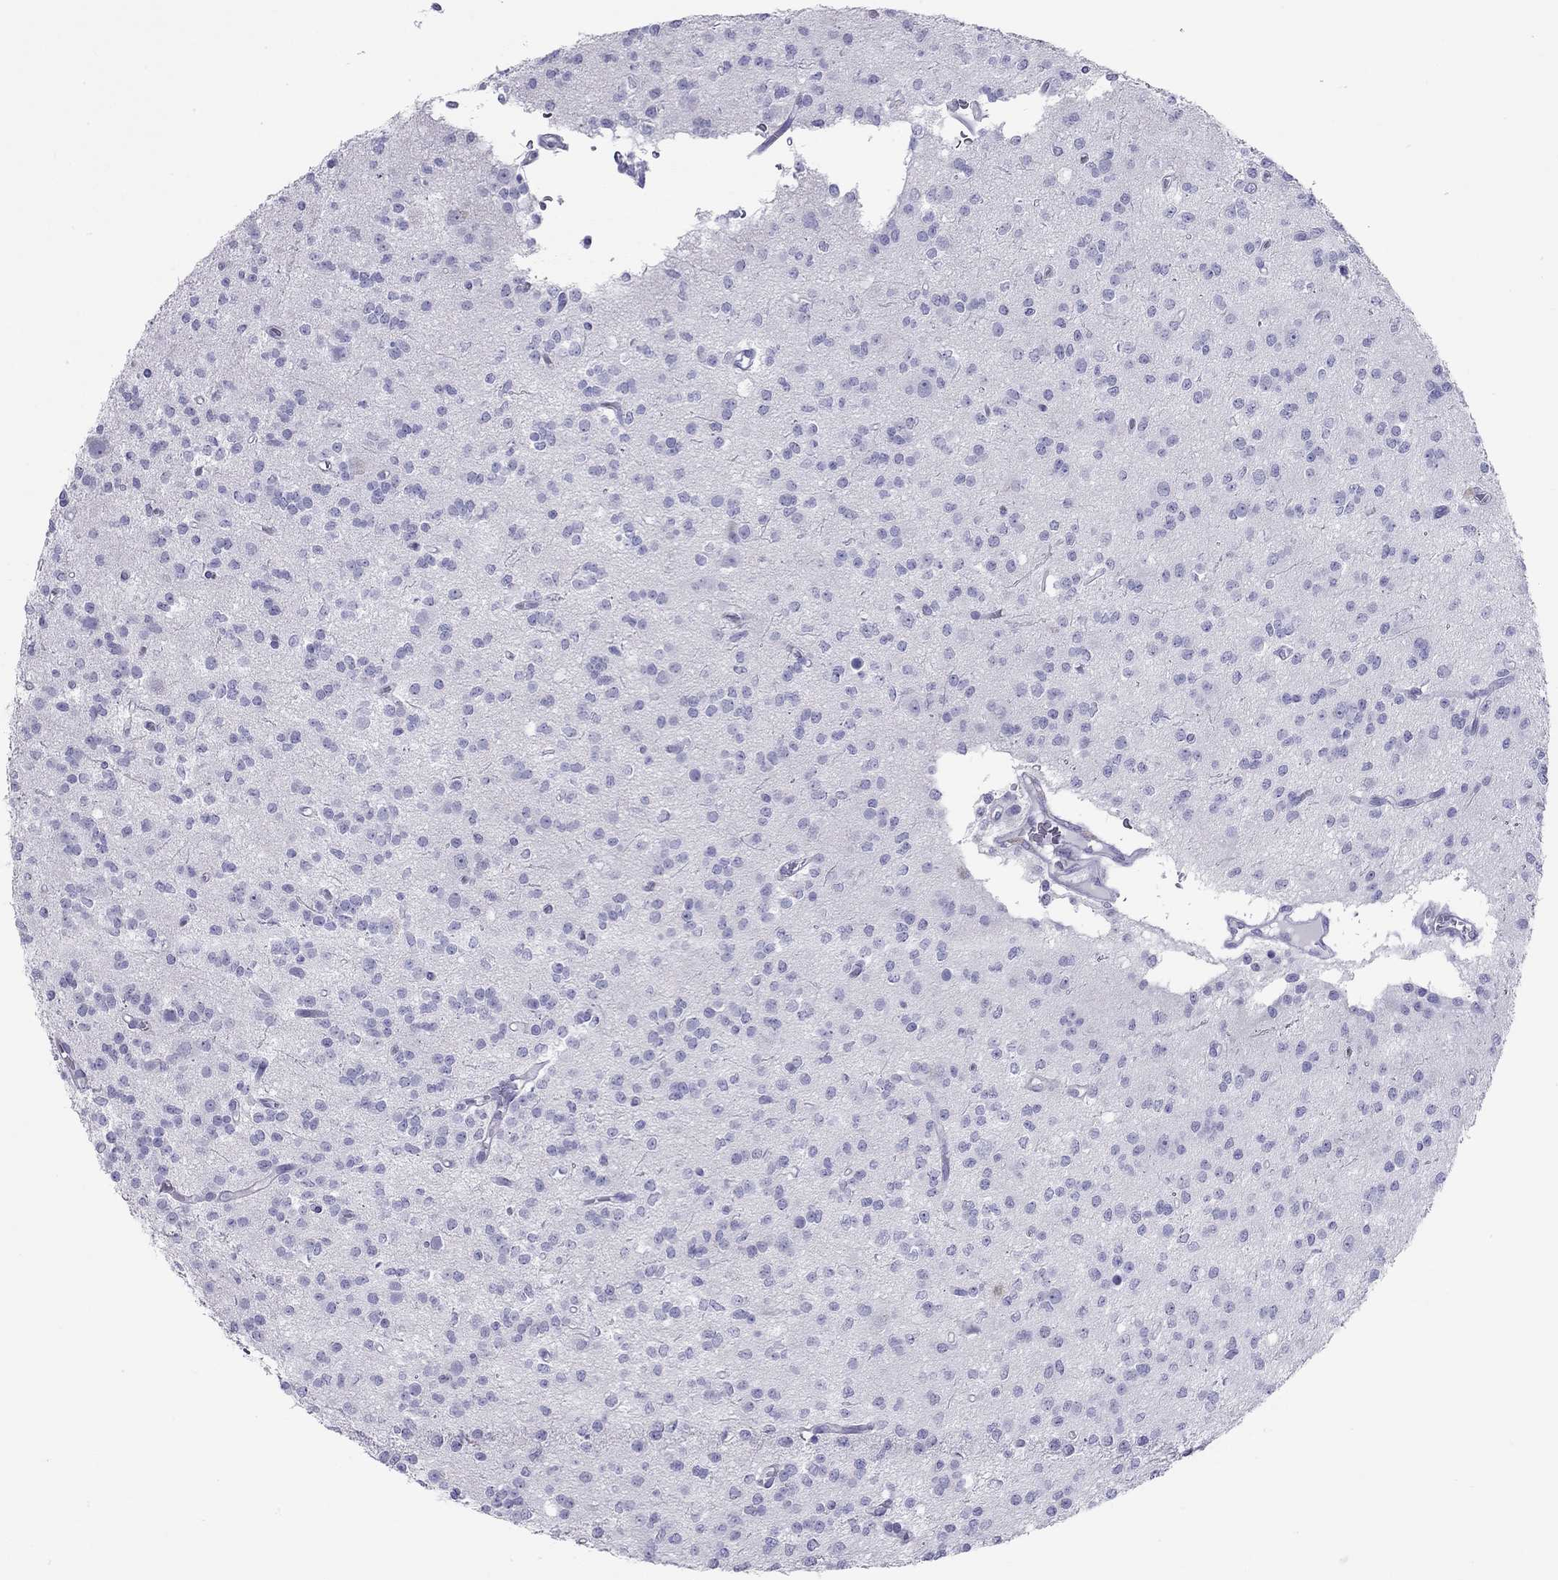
{"staining": {"intensity": "negative", "quantity": "none", "location": "none"}, "tissue": "glioma", "cell_type": "Tumor cells", "image_type": "cancer", "snomed": [{"axis": "morphology", "description": "Glioma, malignant, Low grade"}, {"axis": "topography", "description": "Brain"}], "caption": "The image reveals no significant expression in tumor cells of low-grade glioma (malignant).", "gene": "SH2D2A", "patient": {"sex": "male", "age": 27}}